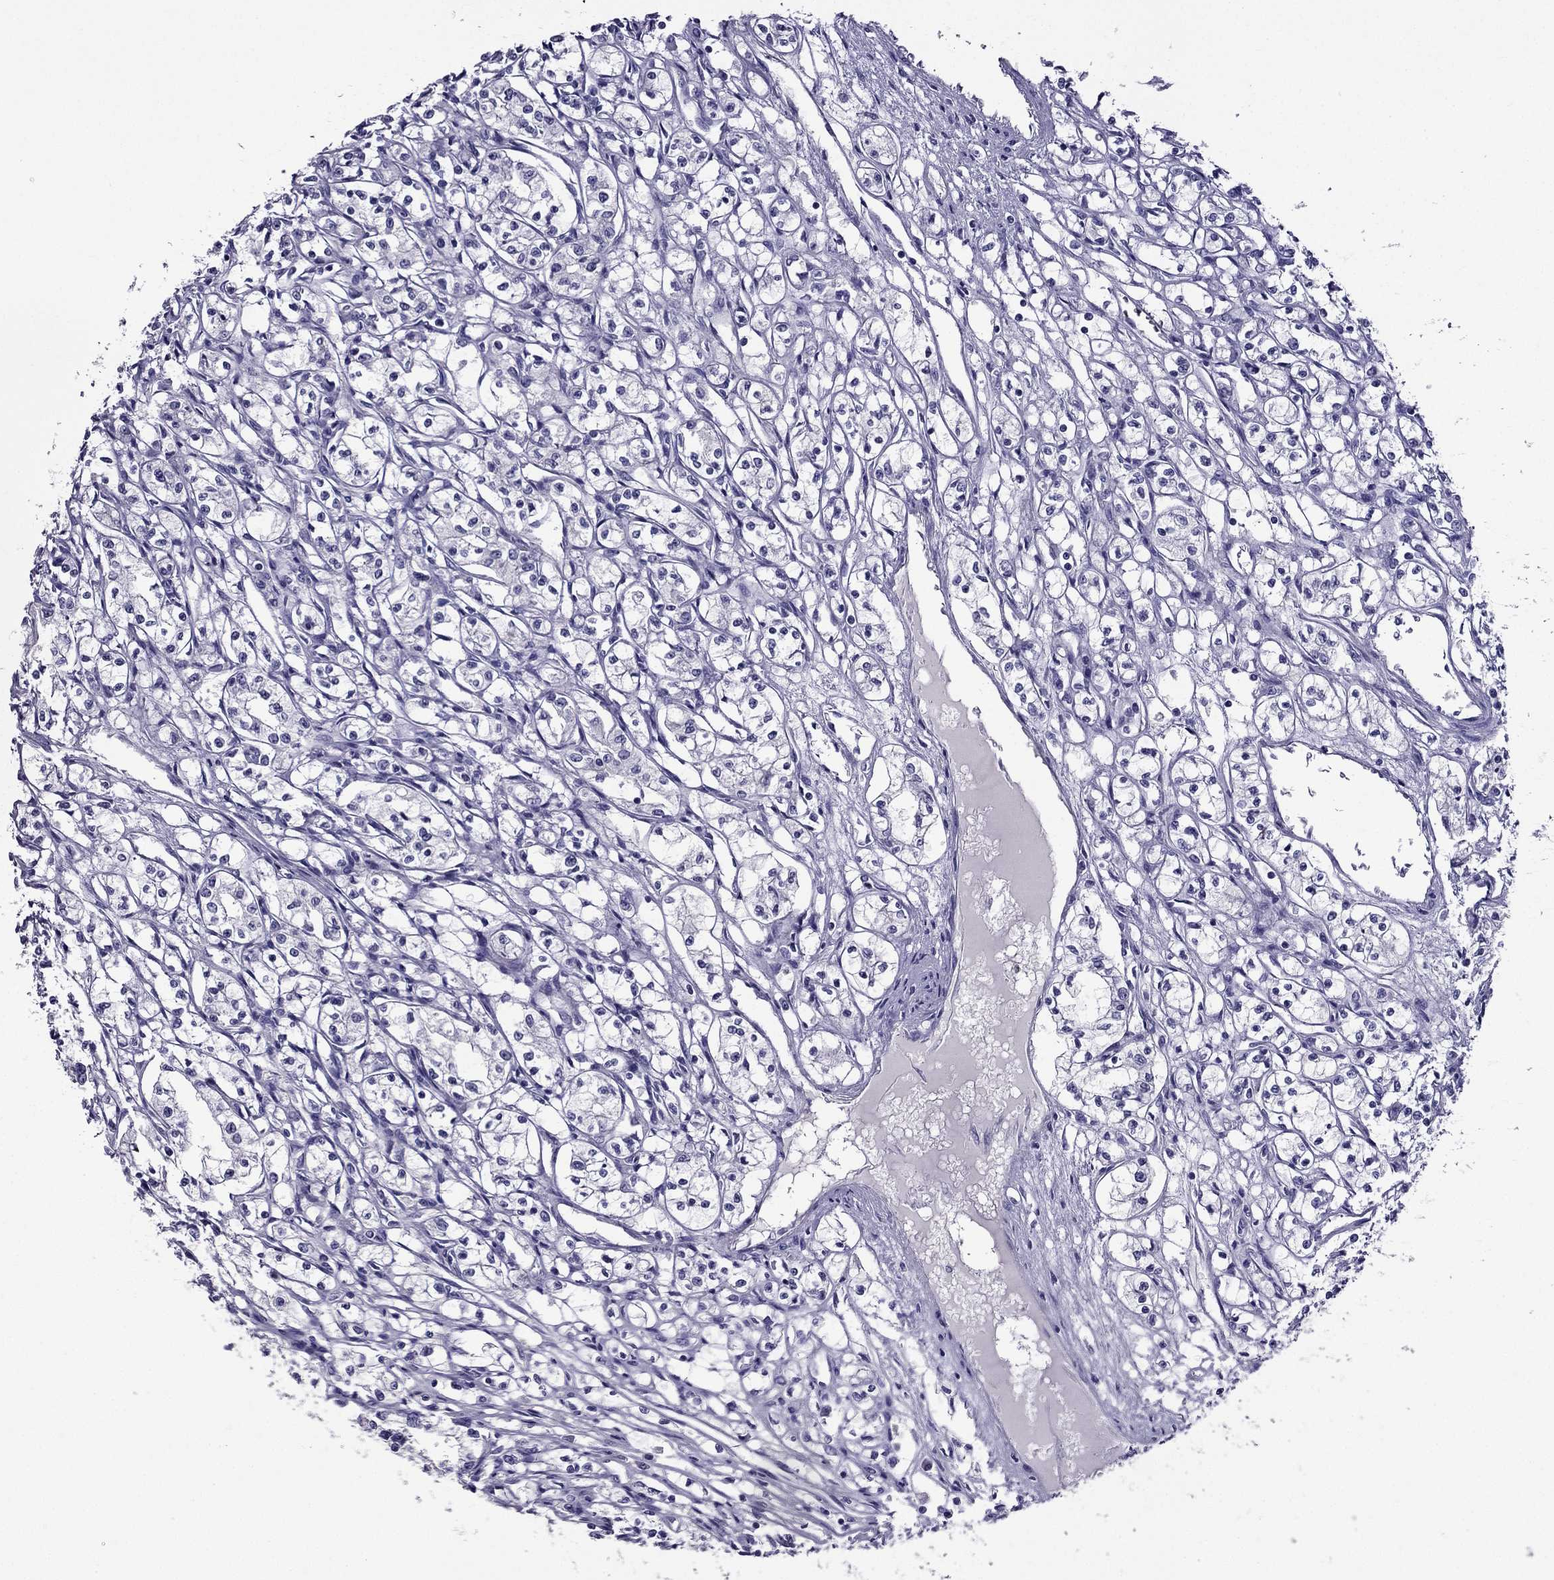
{"staining": {"intensity": "negative", "quantity": "none", "location": "none"}, "tissue": "renal cancer", "cell_type": "Tumor cells", "image_type": "cancer", "snomed": [{"axis": "morphology", "description": "Adenocarcinoma, NOS"}, {"axis": "topography", "description": "Kidney"}], "caption": "DAB (3,3'-diaminobenzidine) immunohistochemical staining of human renal cancer displays no significant positivity in tumor cells.", "gene": "ZNF541", "patient": {"sex": "male", "age": 56}}